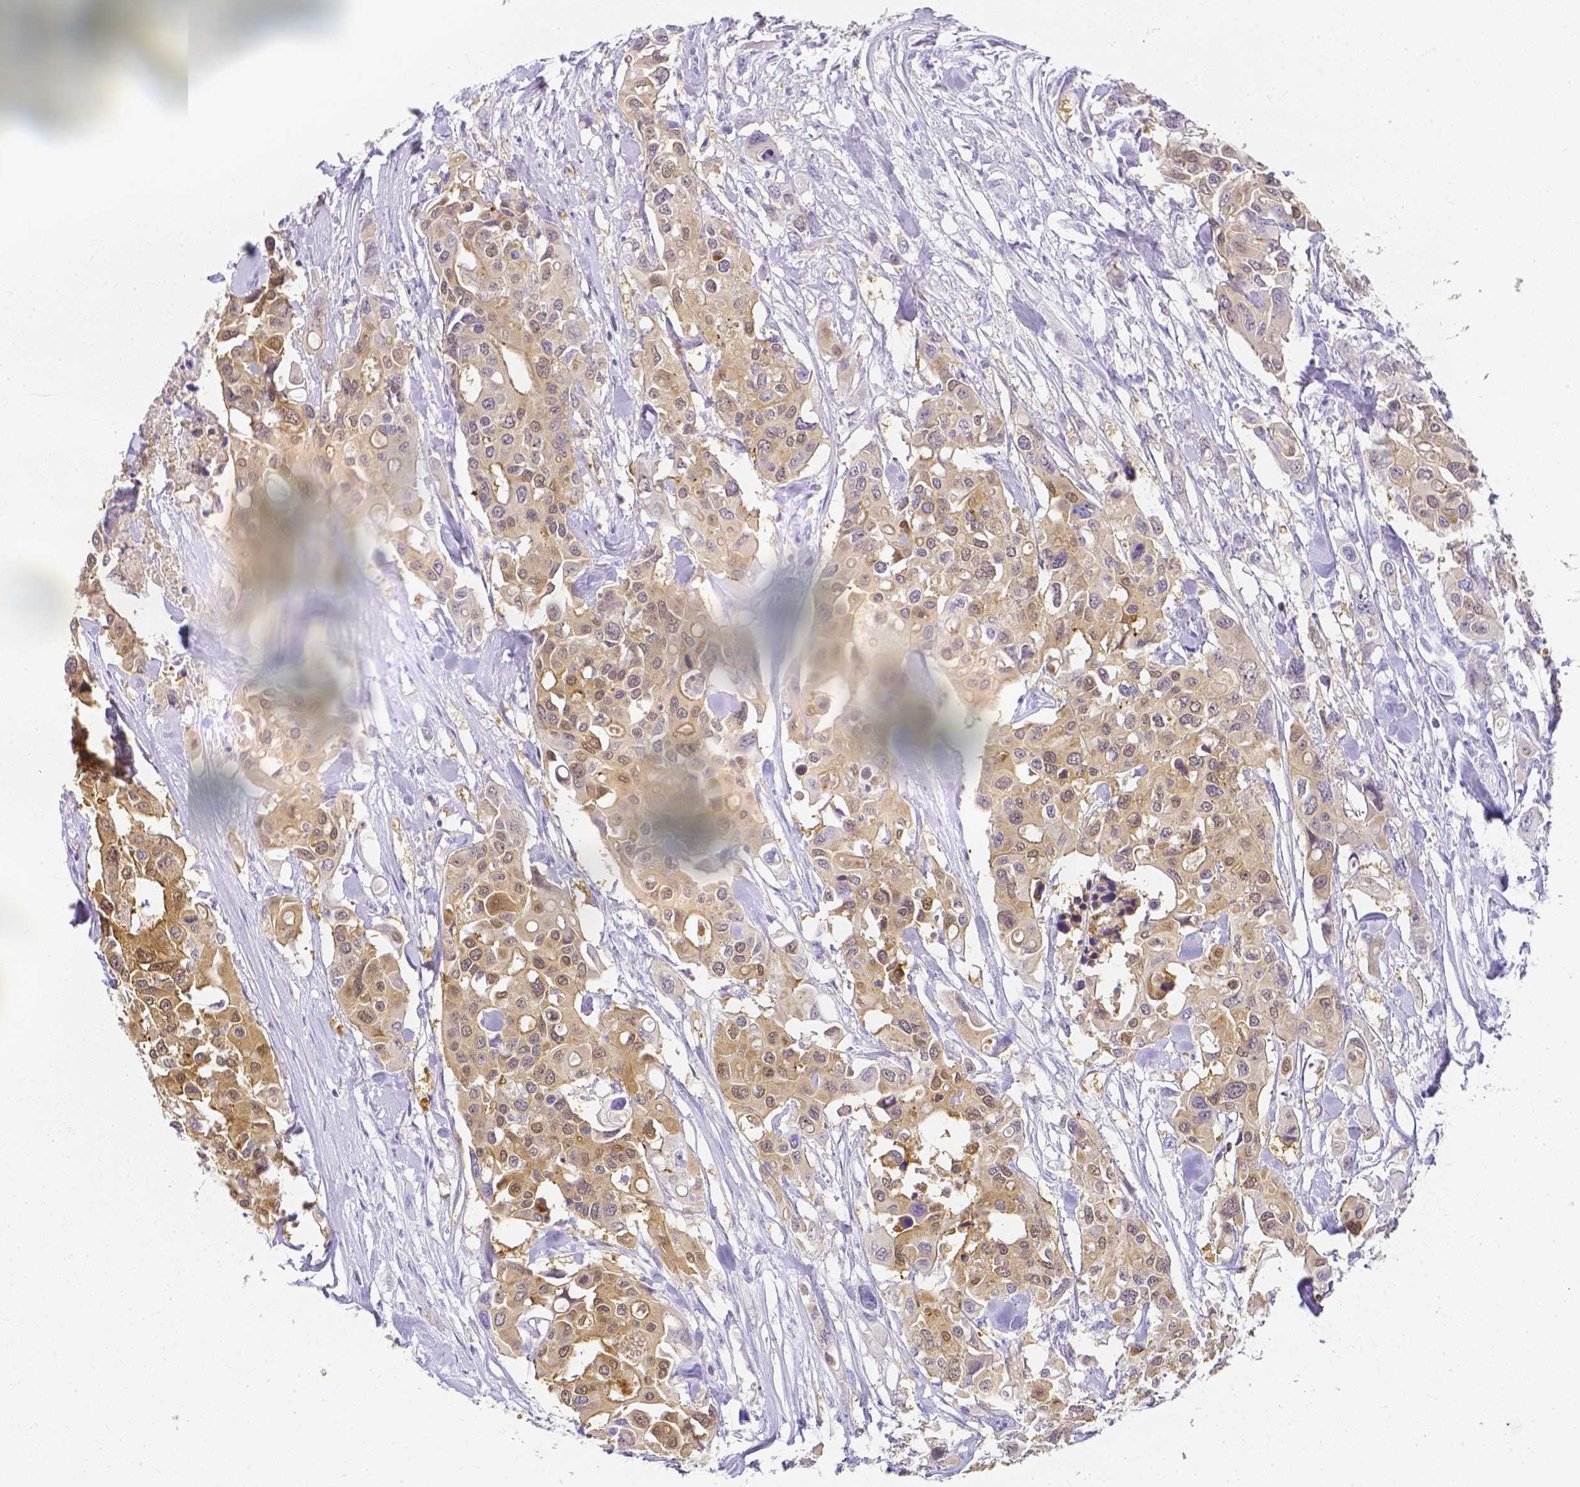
{"staining": {"intensity": "weak", "quantity": ">75%", "location": "cytoplasmic/membranous,nuclear"}, "tissue": "colorectal cancer", "cell_type": "Tumor cells", "image_type": "cancer", "snomed": [{"axis": "morphology", "description": "Adenocarcinoma, NOS"}, {"axis": "topography", "description": "Colon"}], "caption": "Immunohistochemical staining of human adenocarcinoma (colorectal) shows low levels of weak cytoplasmic/membranous and nuclear positivity in approximately >75% of tumor cells.", "gene": "LGALS4", "patient": {"sex": "male", "age": 77}}